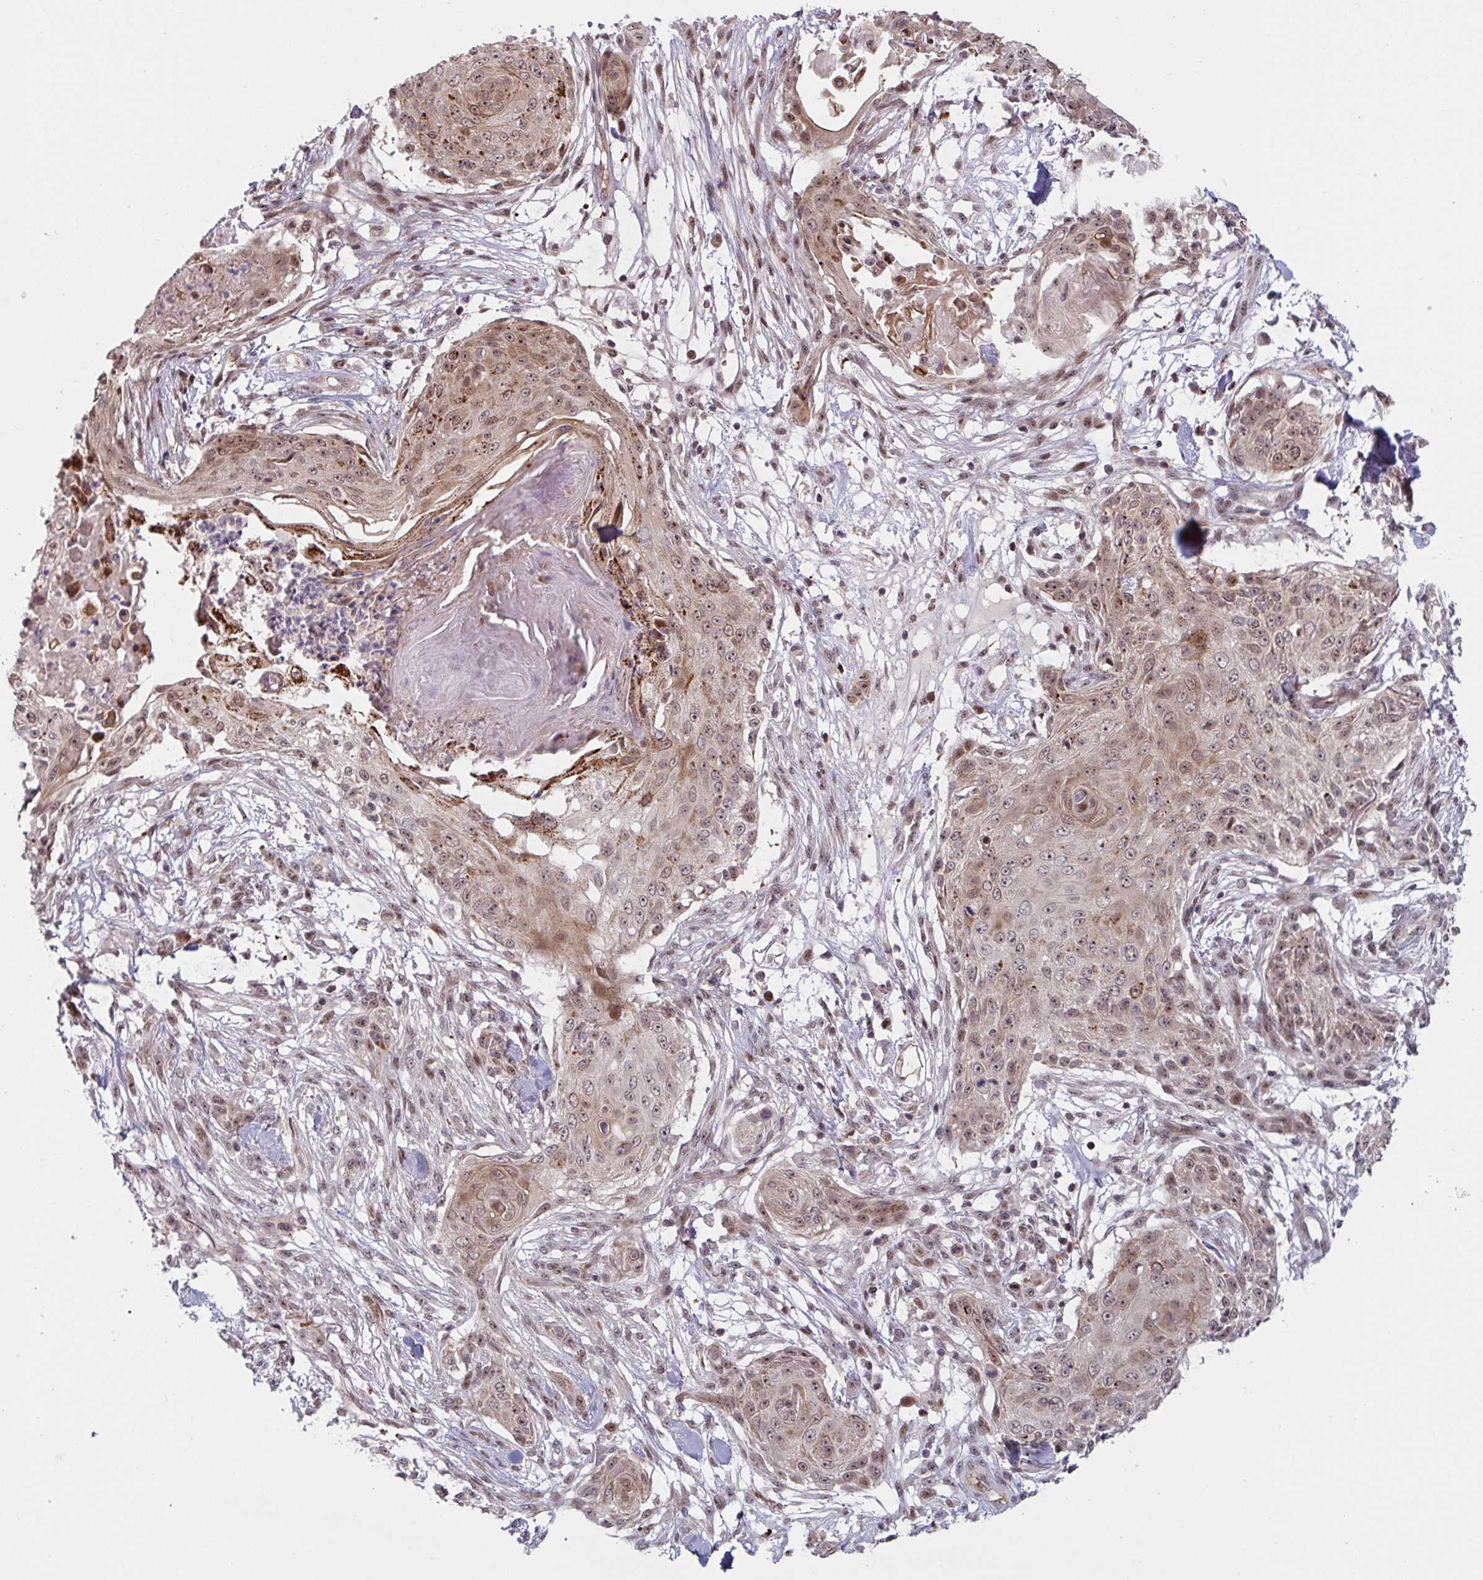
{"staining": {"intensity": "weak", "quantity": ">75%", "location": "cytoplasmic/membranous,nuclear"}, "tissue": "skin cancer", "cell_type": "Tumor cells", "image_type": "cancer", "snomed": [{"axis": "morphology", "description": "Squamous cell carcinoma, NOS"}, {"axis": "topography", "description": "Skin"}], "caption": "High-power microscopy captured an IHC image of skin squamous cell carcinoma, revealing weak cytoplasmic/membranous and nuclear staining in approximately >75% of tumor cells.", "gene": "NLRP13", "patient": {"sex": "female", "age": 59}}